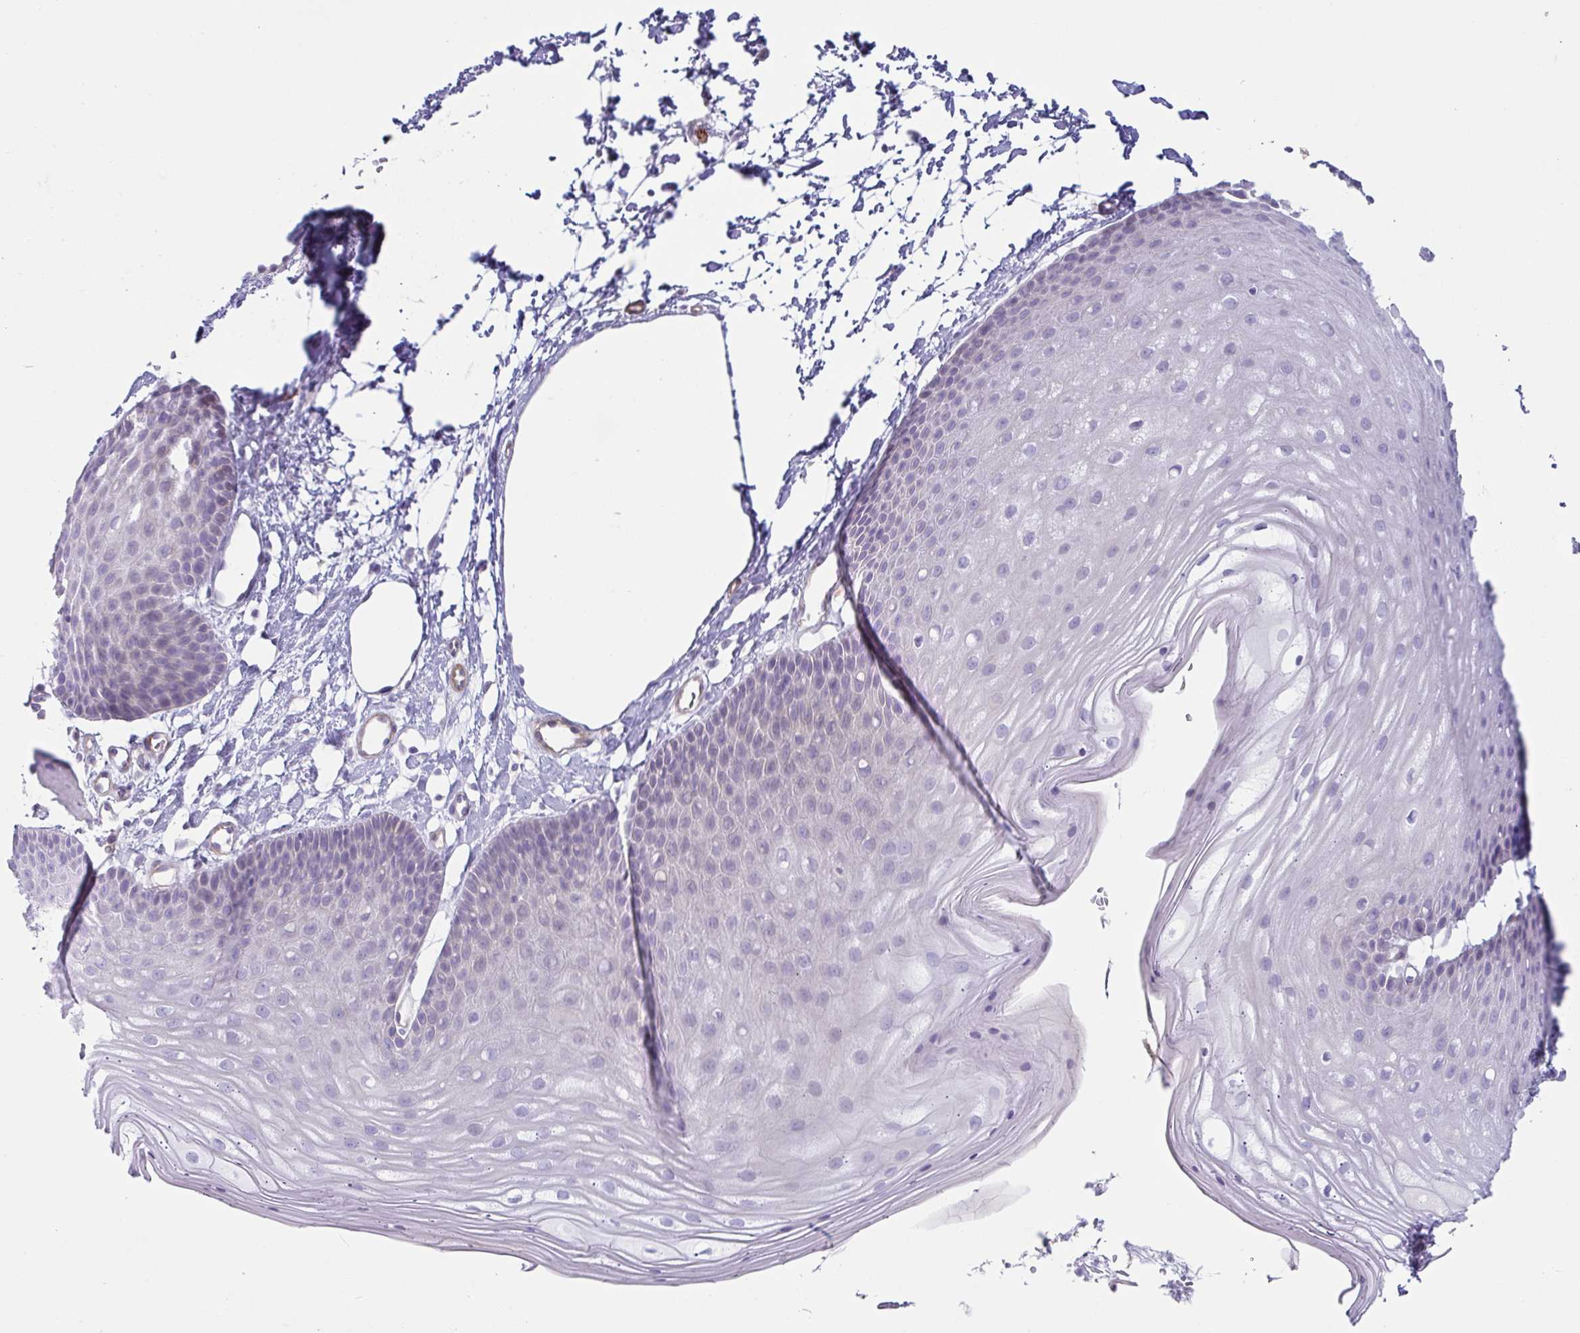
{"staining": {"intensity": "negative", "quantity": "none", "location": "none"}, "tissue": "skin", "cell_type": "Epidermal cells", "image_type": "normal", "snomed": [{"axis": "morphology", "description": "Normal tissue, NOS"}, {"axis": "topography", "description": "Anal"}], "caption": "Protein analysis of benign skin reveals no significant expression in epidermal cells.", "gene": "OR5P3", "patient": {"sex": "male", "age": 53}}